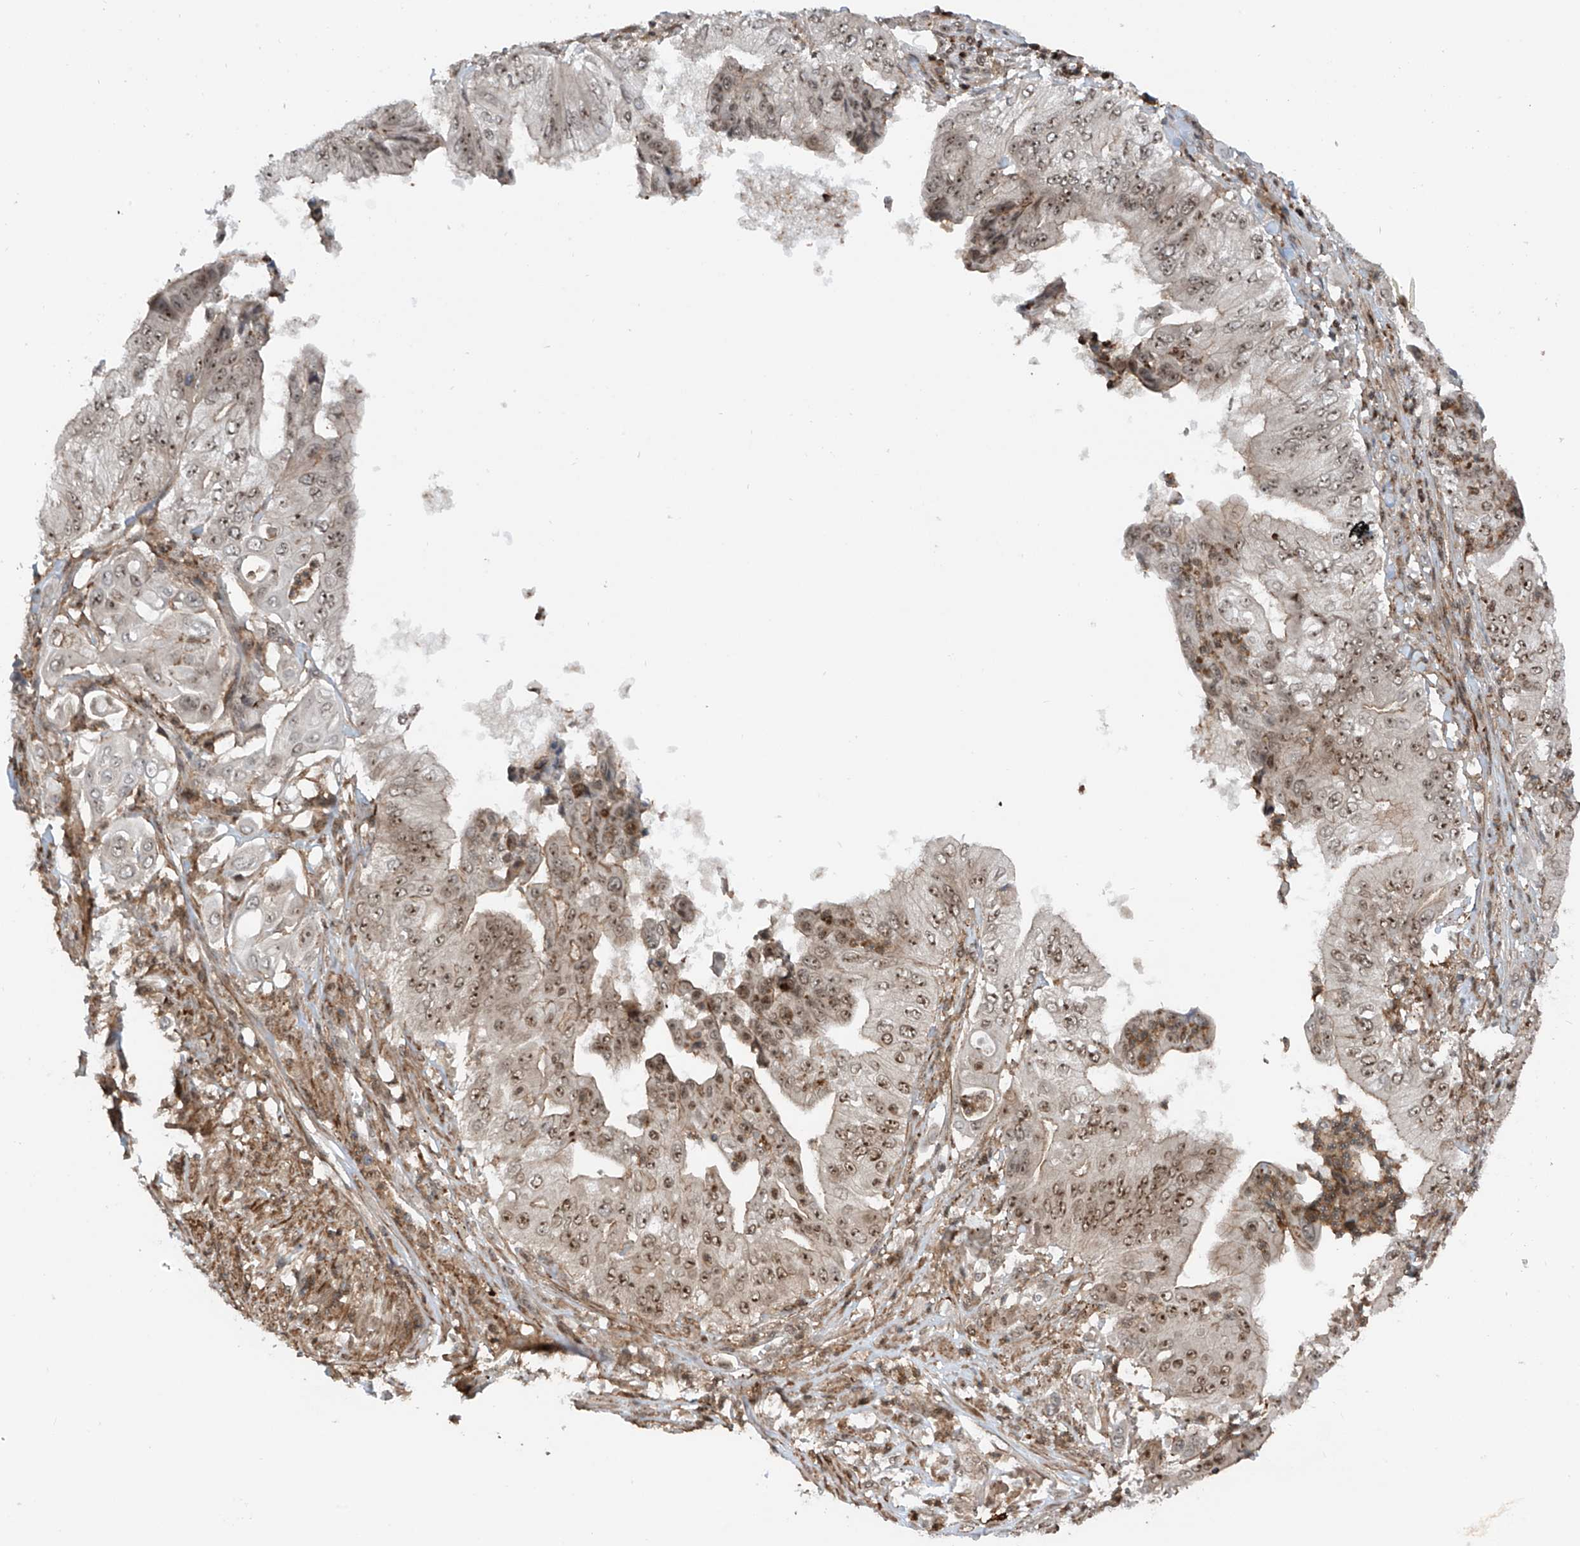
{"staining": {"intensity": "moderate", "quantity": ">75%", "location": "nuclear"}, "tissue": "pancreatic cancer", "cell_type": "Tumor cells", "image_type": "cancer", "snomed": [{"axis": "morphology", "description": "Adenocarcinoma, NOS"}, {"axis": "topography", "description": "Pancreas"}], "caption": "This histopathology image exhibits pancreatic cancer stained with IHC to label a protein in brown. The nuclear of tumor cells show moderate positivity for the protein. Nuclei are counter-stained blue.", "gene": "REPIN1", "patient": {"sex": "female", "age": 77}}